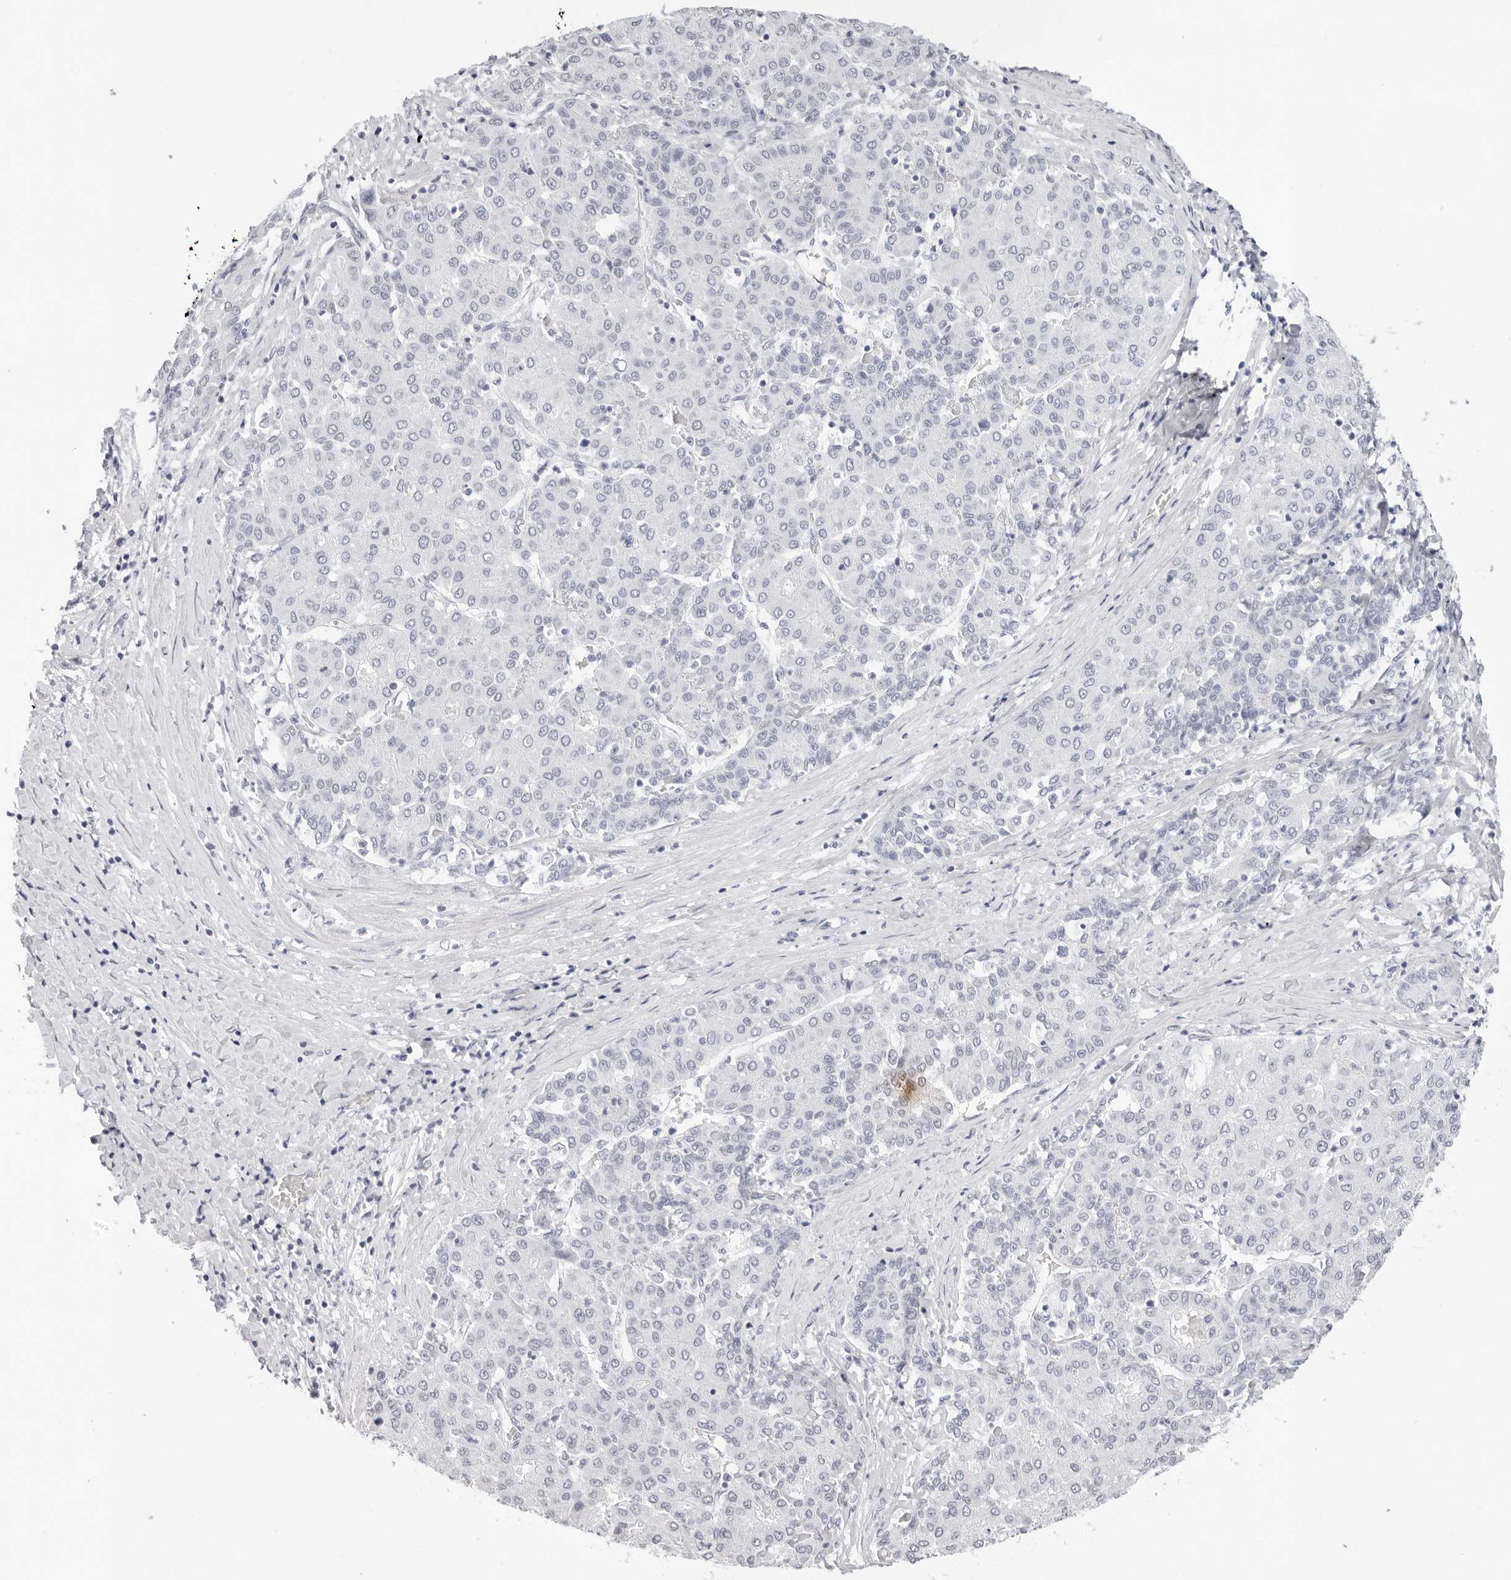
{"staining": {"intensity": "negative", "quantity": "none", "location": "none"}, "tissue": "liver cancer", "cell_type": "Tumor cells", "image_type": "cancer", "snomed": [{"axis": "morphology", "description": "Carcinoma, Hepatocellular, NOS"}, {"axis": "topography", "description": "Liver"}], "caption": "This is an immunohistochemistry (IHC) histopathology image of human hepatocellular carcinoma (liver). There is no staining in tumor cells.", "gene": "CST5", "patient": {"sex": "male", "age": 65}}